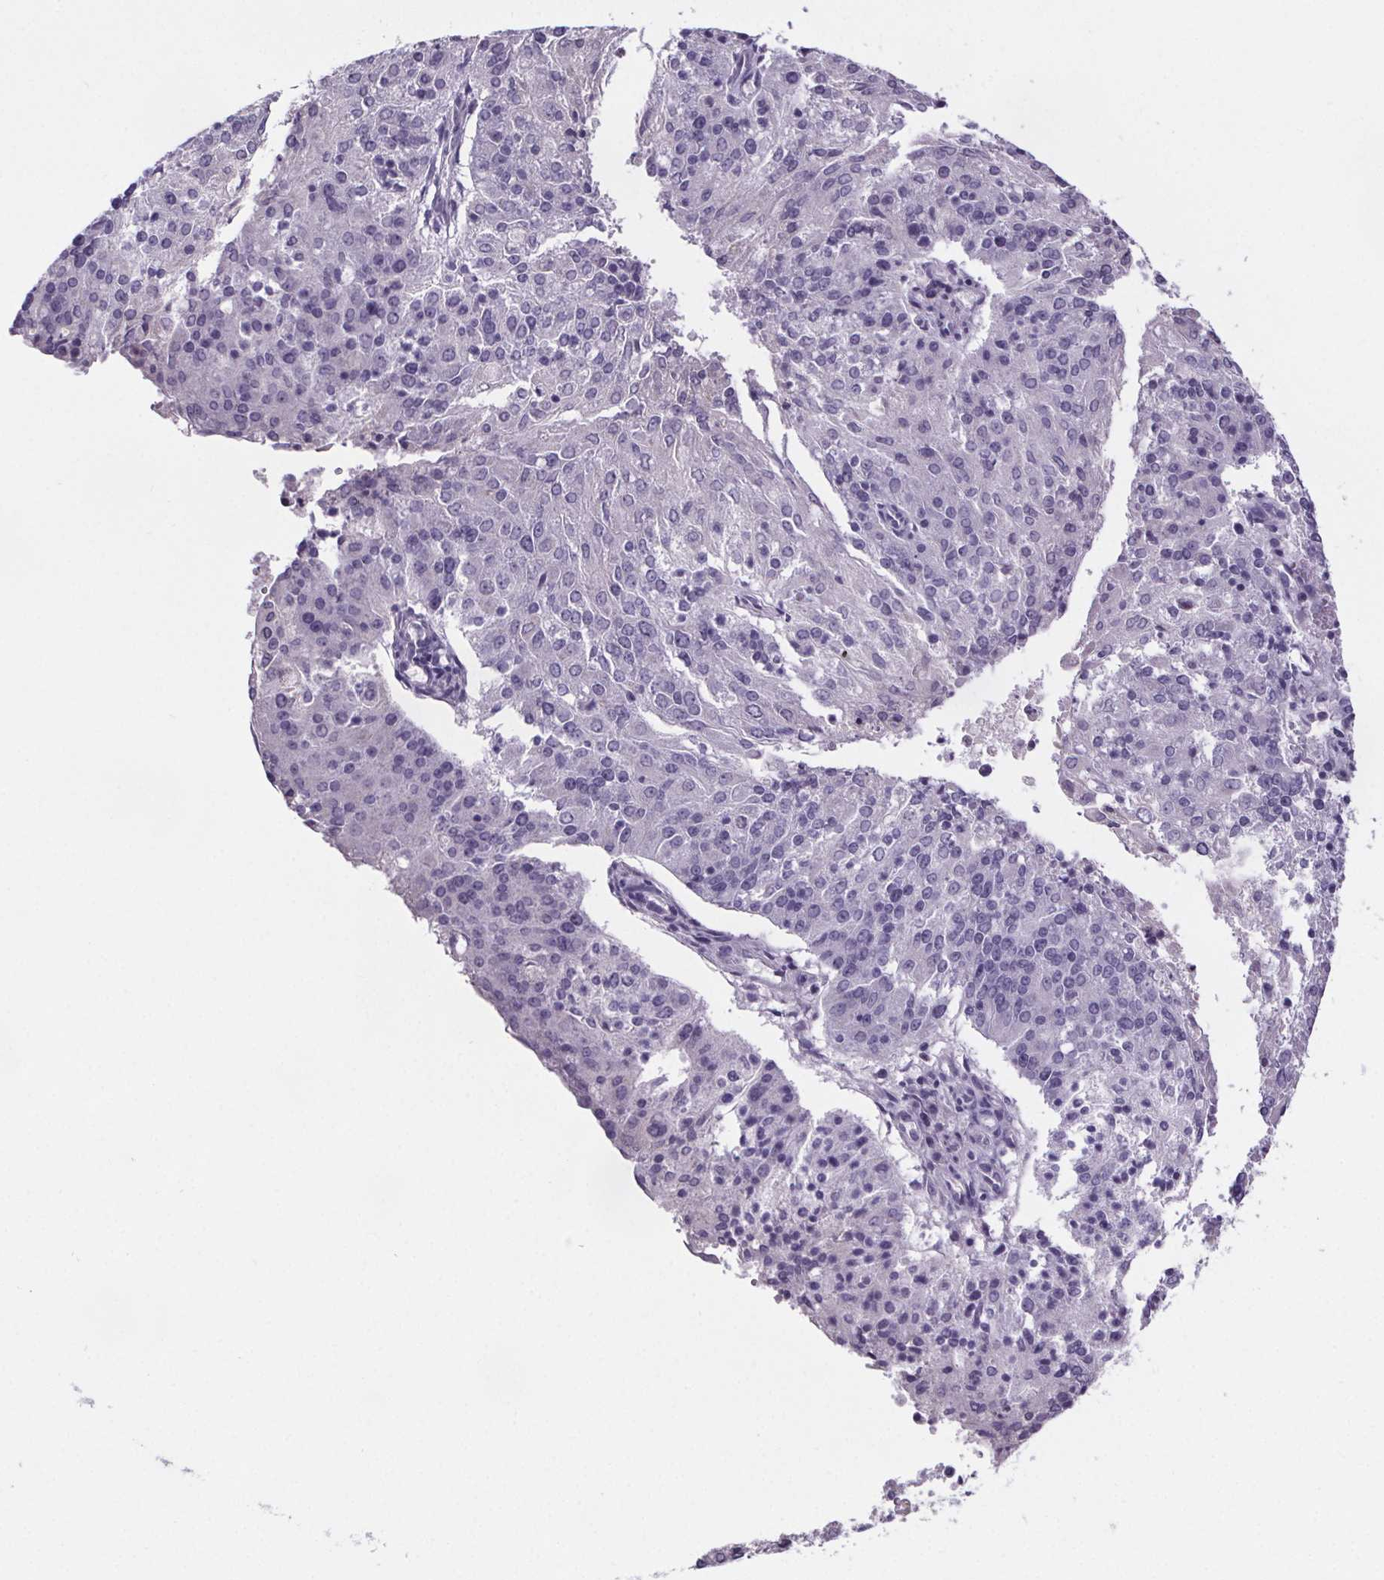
{"staining": {"intensity": "negative", "quantity": "none", "location": "none"}, "tissue": "endometrial cancer", "cell_type": "Tumor cells", "image_type": "cancer", "snomed": [{"axis": "morphology", "description": "Adenocarcinoma, NOS"}, {"axis": "topography", "description": "Endometrium"}], "caption": "High power microscopy micrograph of an immunohistochemistry photomicrograph of endometrial adenocarcinoma, revealing no significant expression in tumor cells.", "gene": "CUBN", "patient": {"sex": "female", "age": 56}}